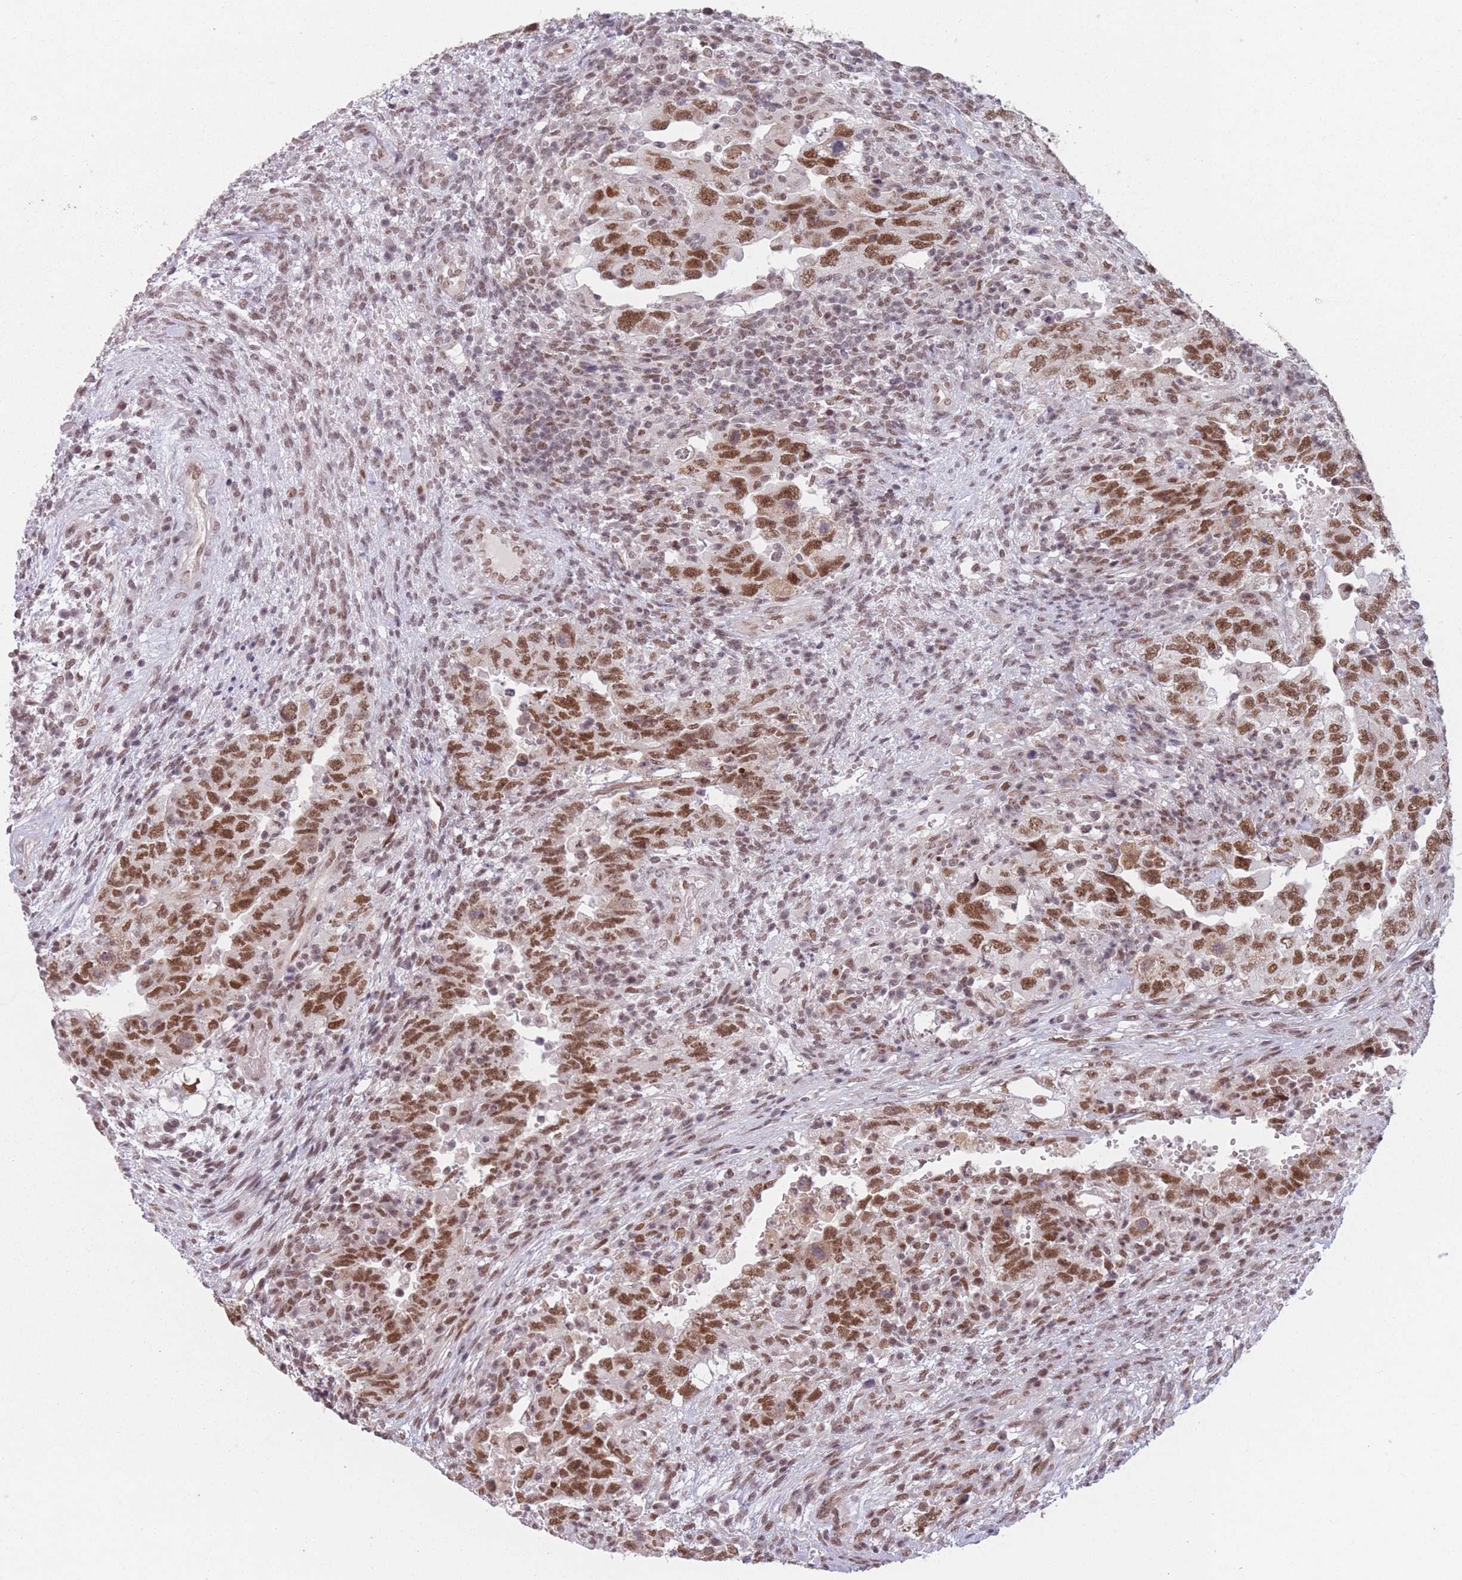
{"staining": {"intensity": "moderate", "quantity": ">75%", "location": "nuclear"}, "tissue": "testis cancer", "cell_type": "Tumor cells", "image_type": "cancer", "snomed": [{"axis": "morphology", "description": "Carcinoma, Embryonal, NOS"}, {"axis": "topography", "description": "Testis"}], "caption": "An image showing moderate nuclear expression in approximately >75% of tumor cells in testis cancer, as visualized by brown immunohistochemical staining.", "gene": "SUPT6H", "patient": {"sex": "male", "age": 26}}